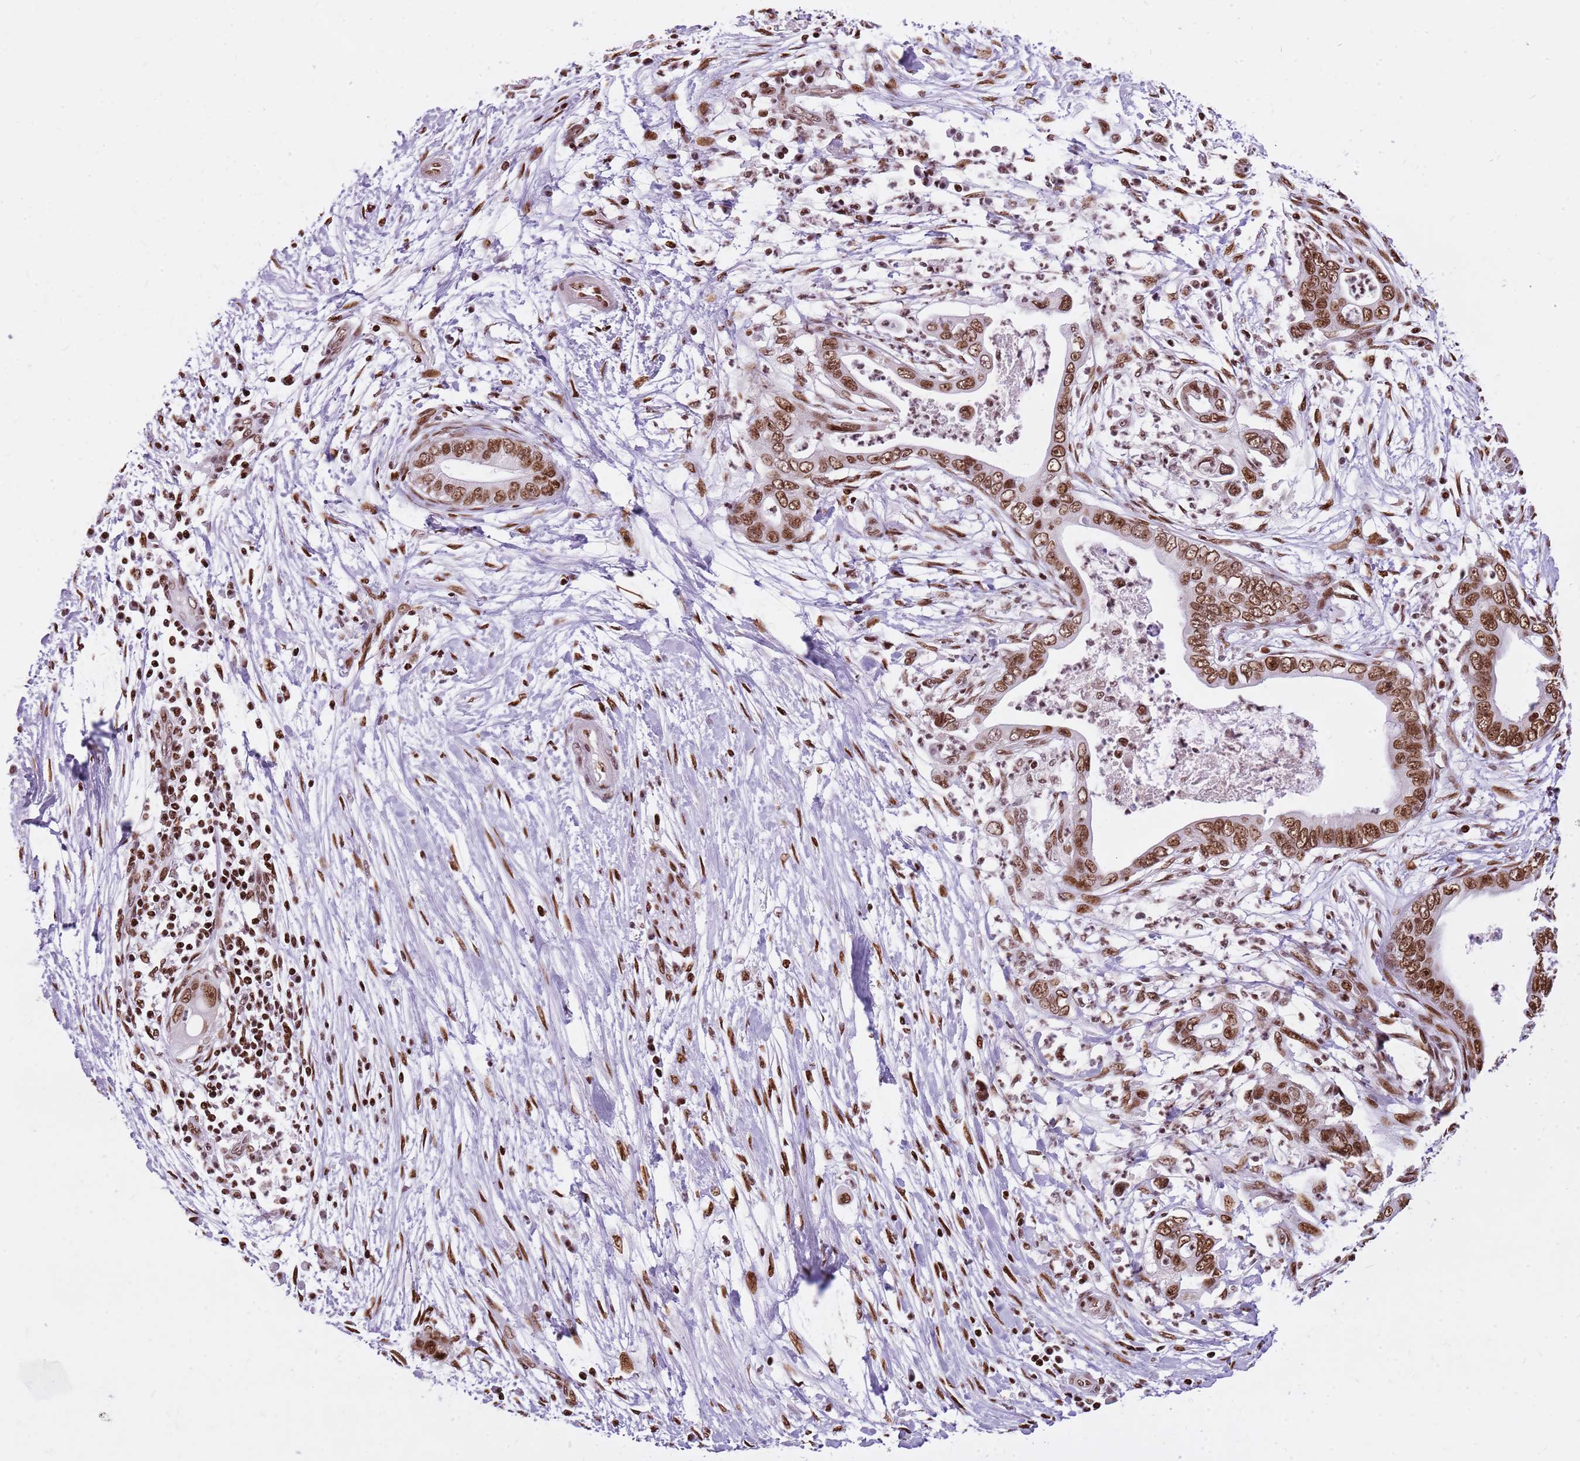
{"staining": {"intensity": "strong", "quantity": ">75%", "location": "nuclear"}, "tissue": "pancreatic cancer", "cell_type": "Tumor cells", "image_type": "cancer", "snomed": [{"axis": "morphology", "description": "Adenocarcinoma, NOS"}, {"axis": "topography", "description": "Pancreas"}], "caption": "Pancreatic cancer (adenocarcinoma) tissue shows strong nuclear positivity in approximately >75% of tumor cells", "gene": "WASHC4", "patient": {"sex": "male", "age": 75}}